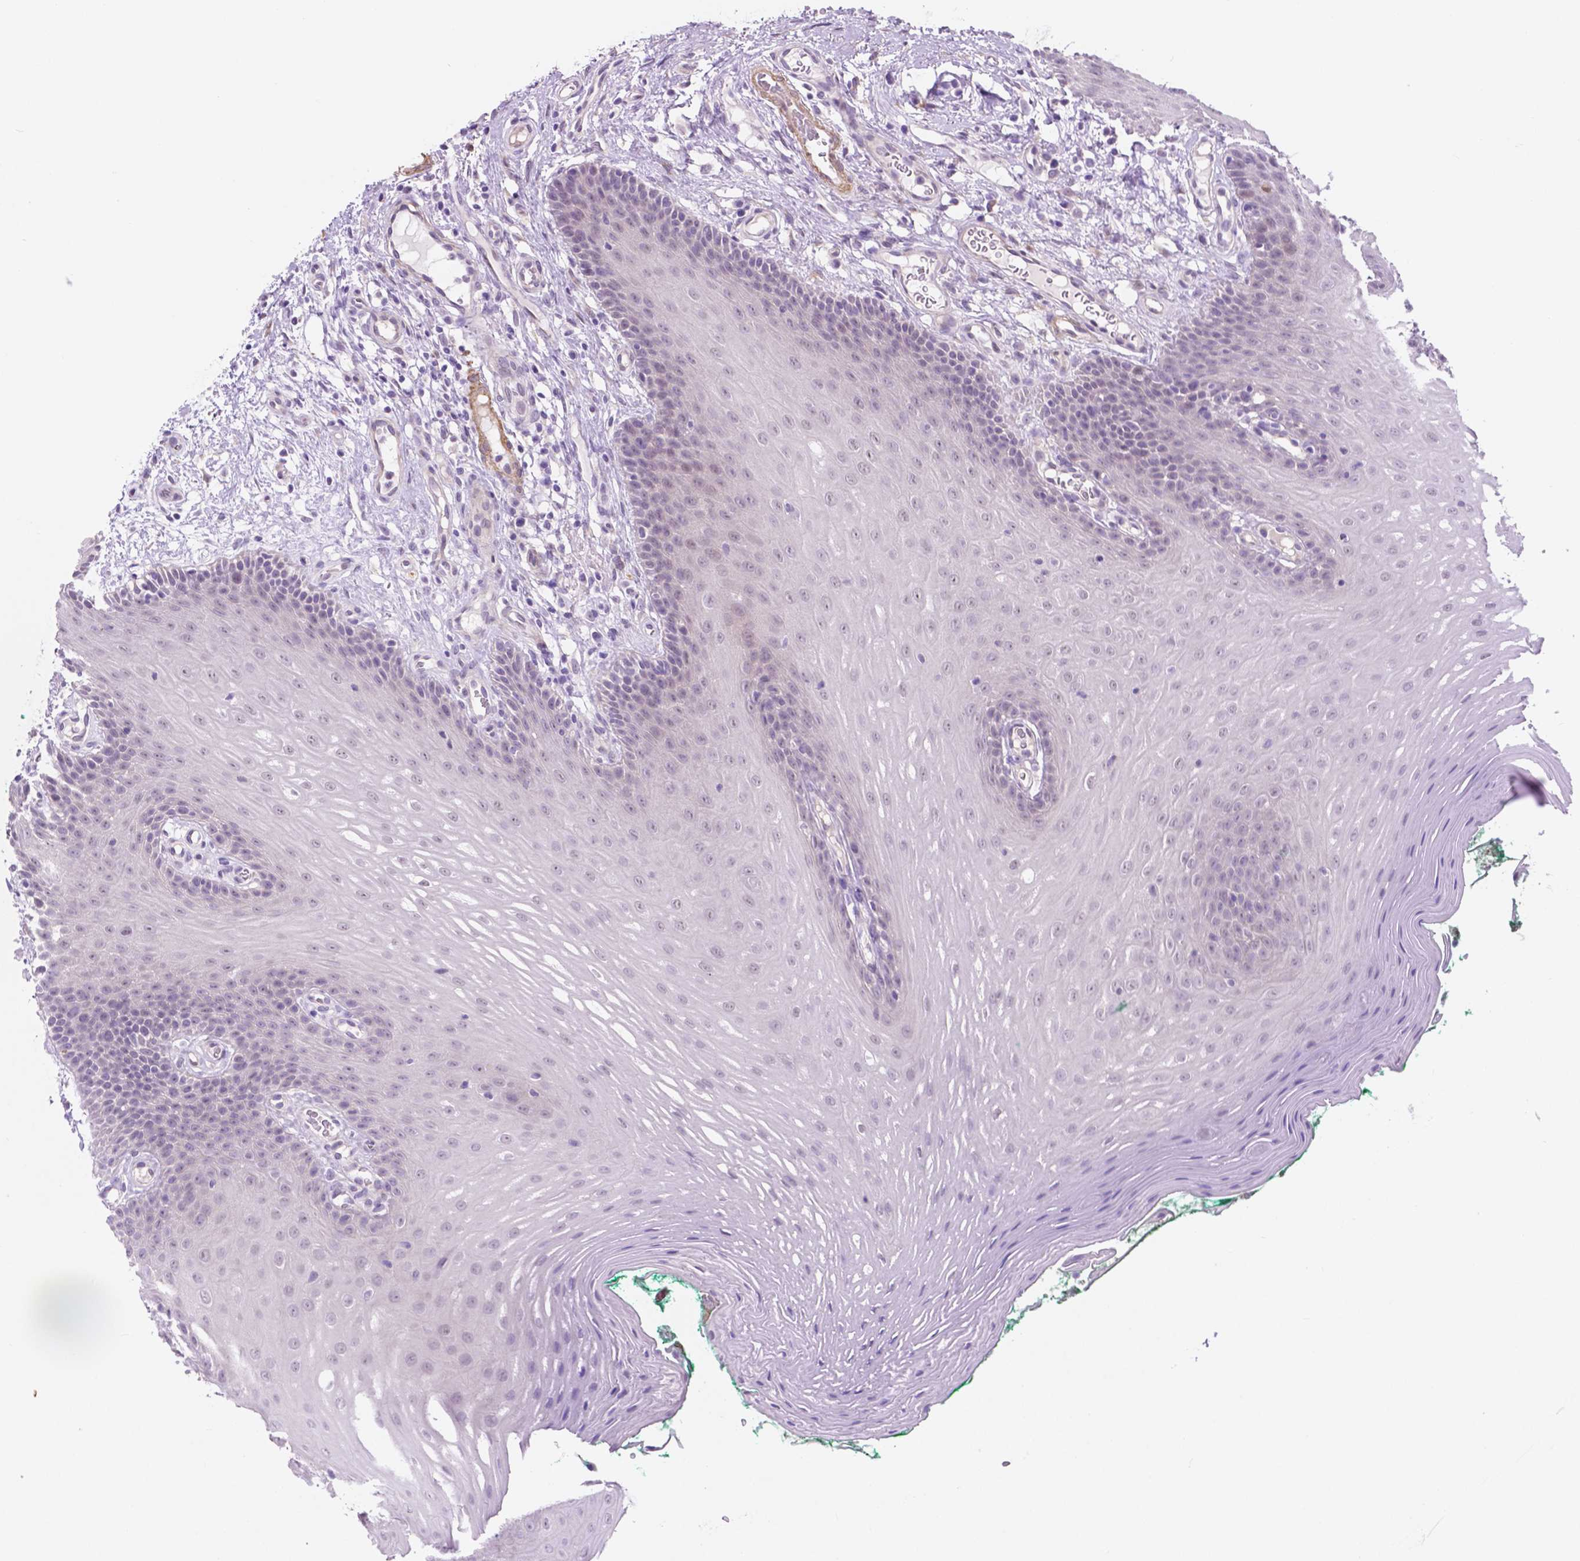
{"staining": {"intensity": "negative", "quantity": "none", "location": "none"}, "tissue": "oral mucosa", "cell_type": "Squamous epithelial cells", "image_type": "normal", "snomed": [{"axis": "morphology", "description": "Normal tissue, NOS"}, {"axis": "morphology", "description": "Squamous cell carcinoma, NOS"}, {"axis": "topography", "description": "Oral tissue"}, {"axis": "topography", "description": "Head-Neck"}], "caption": "The micrograph displays no significant expression in squamous epithelial cells of oral mucosa.", "gene": "ACY3", "patient": {"sex": "male", "age": 78}}